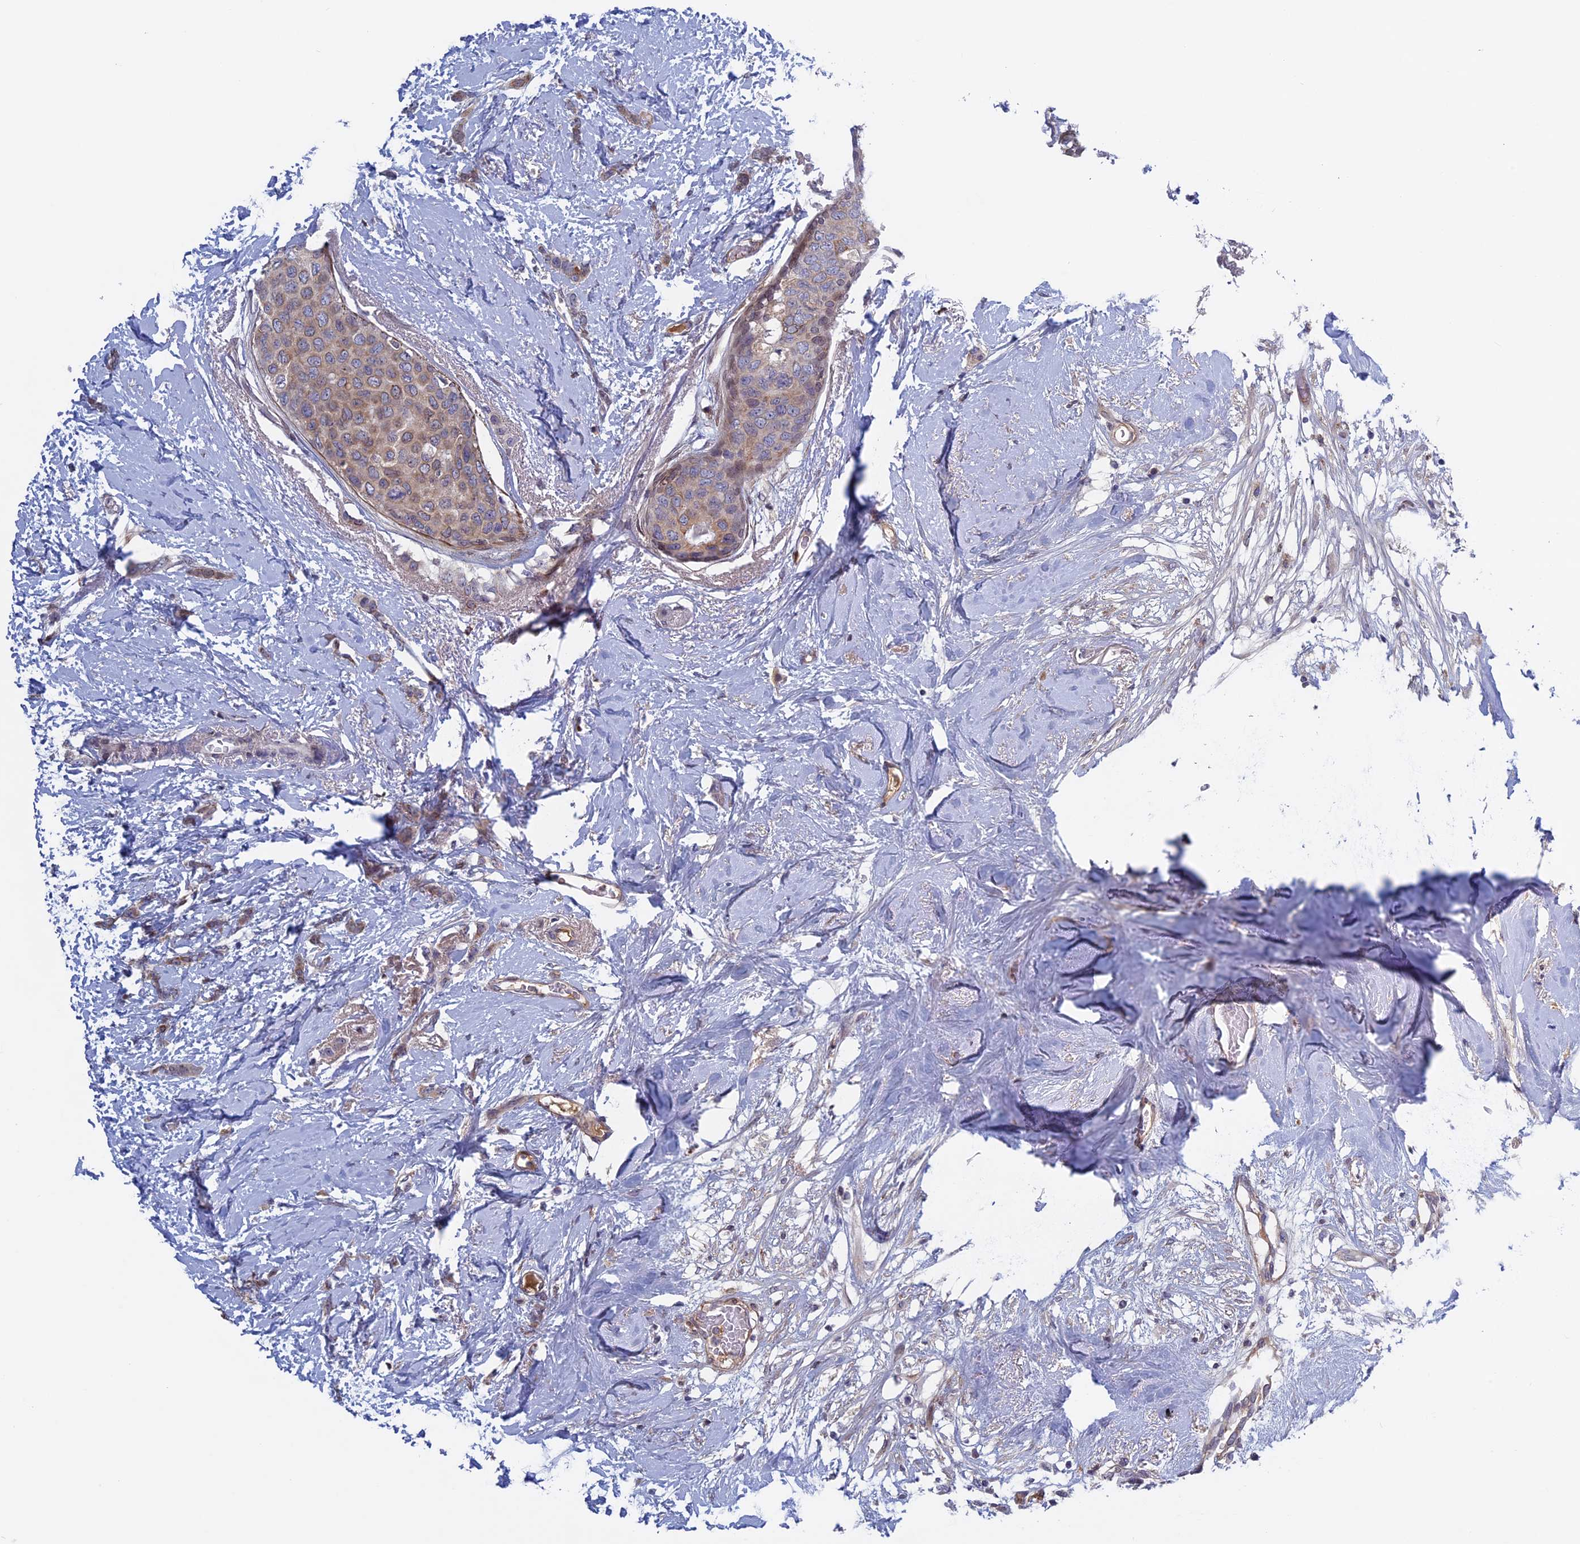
{"staining": {"intensity": "weak", "quantity": "25%-75%", "location": "cytoplasmic/membranous"}, "tissue": "breast cancer", "cell_type": "Tumor cells", "image_type": "cancer", "snomed": [{"axis": "morphology", "description": "Duct carcinoma"}, {"axis": "topography", "description": "Breast"}], "caption": "A micrograph showing weak cytoplasmic/membranous positivity in approximately 25%-75% of tumor cells in intraductal carcinoma (breast), as visualized by brown immunohistochemical staining.", "gene": "FADS1", "patient": {"sex": "female", "age": 72}}